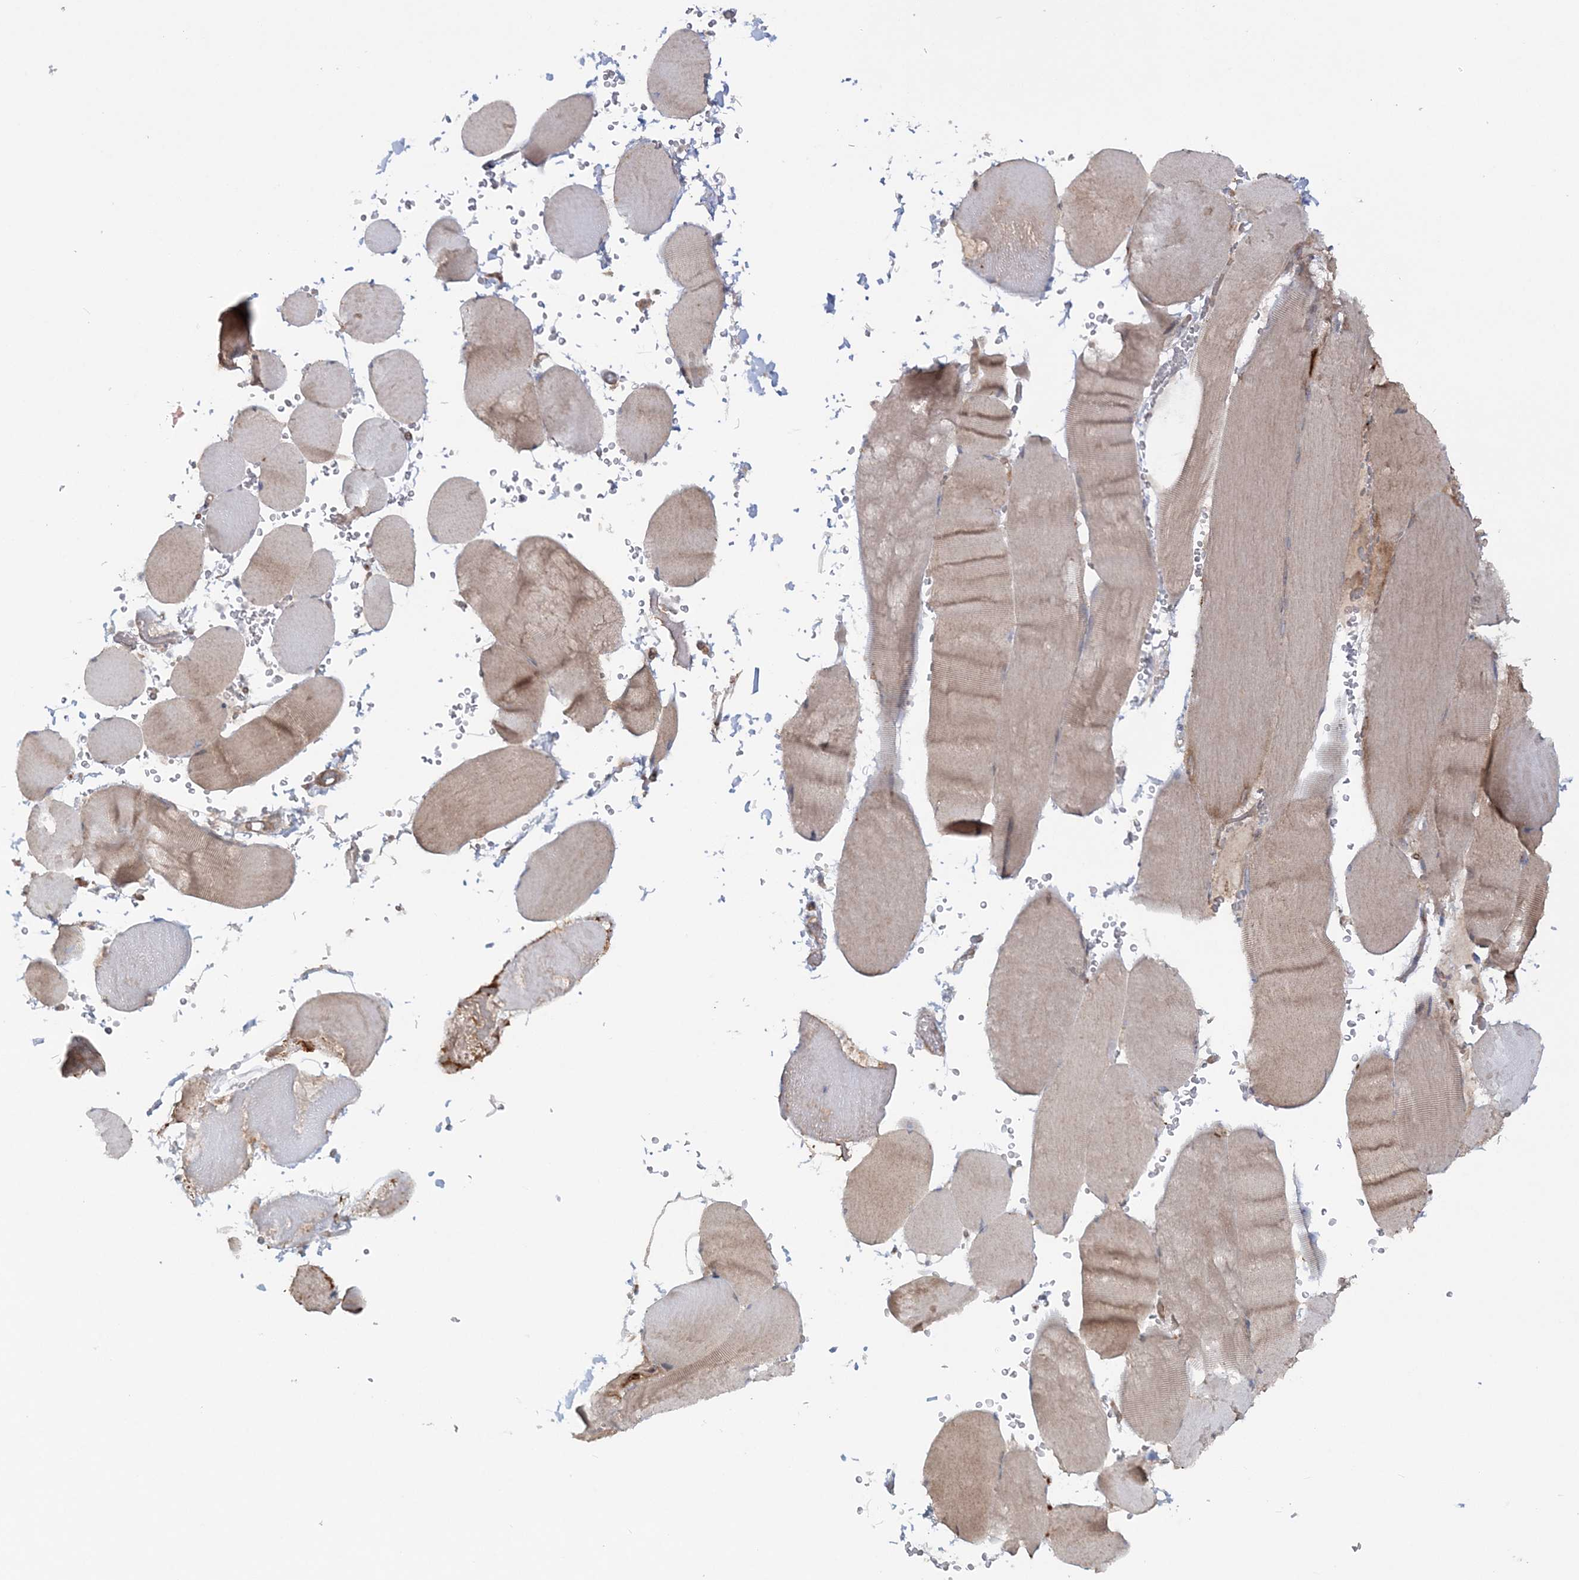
{"staining": {"intensity": "weak", "quantity": ">75%", "location": "cytoplasmic/membranous"}, "tissue": "skeletal muscle", "cell_type": "Myocytes", "image_type": "normal", "snomed": [{"axis": "morphology", "description": "Normal tissue, NOS"}, {"axis": "topography", "description": "Skeletal muscle"}, {"axis": "topography", "description": "Head-Neck"}], "caption": "This is a histology image of immunohistochemistry (IHC) staining of normal skeletal muscle, which shows weak expression in the cytoplasmic/membranous of myocytes.", "gene": "MOCS2", "patient": {"sex": "male", "age": 66}}